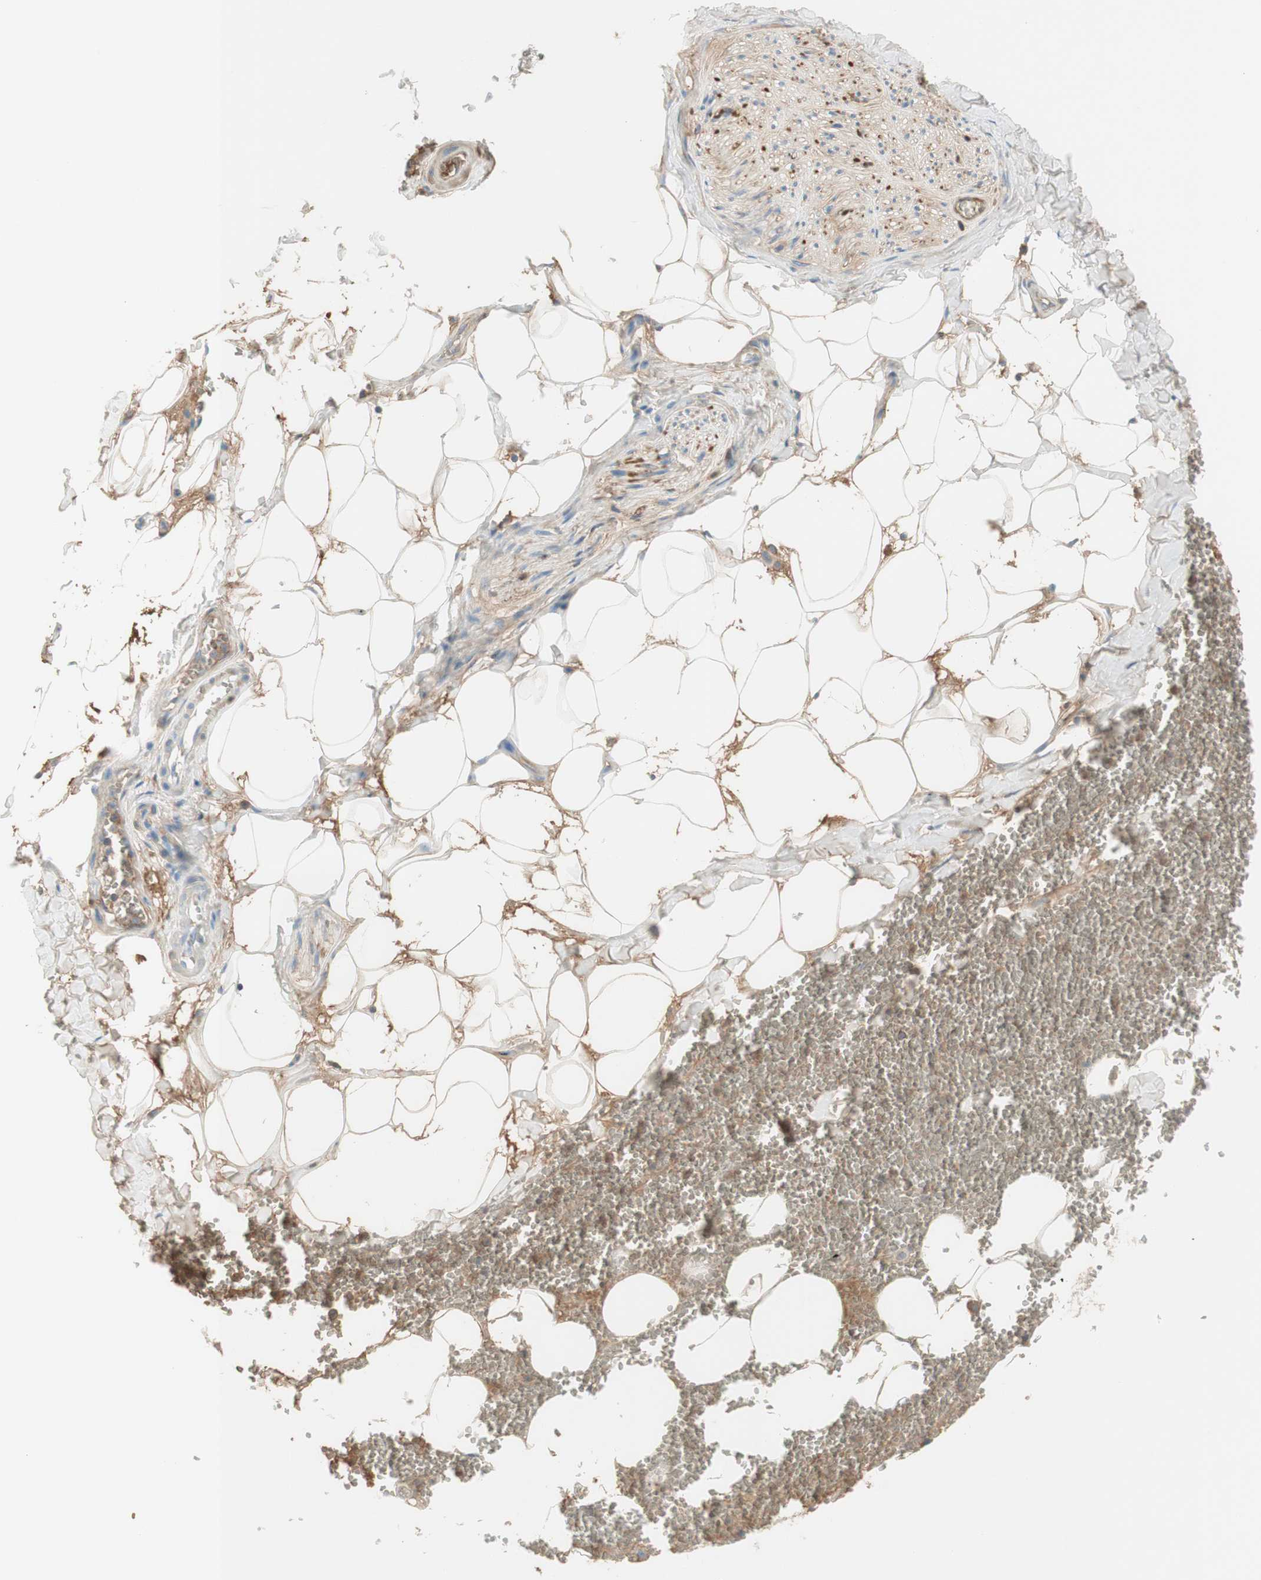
{"staining": {"intensity": "weak", "quantity": ">75%", "location": "cytoplasmic/membranous"}, "tissue": "adipose tissue", "cell_type": "Adipocytes", "image_type": "normal", "snomed": [{"axis": "morphology", "description": "Normal tissue, NOS"}, {"axis": "topography", "description": "Adipose tissue"}, {"axis": "topography", "description": "Peripheral nerve tissue"}], "caption": "This micrograph exhibits unremarkable adipose tissue stained with IHC to label a protein in brown. The cytoplasmic/membranous of adipocytes show weak positivity for the protein. Nuclei are counter-stained blue.", "gene": "KNG1", "patient": {"sex": "male", "age": 52}}